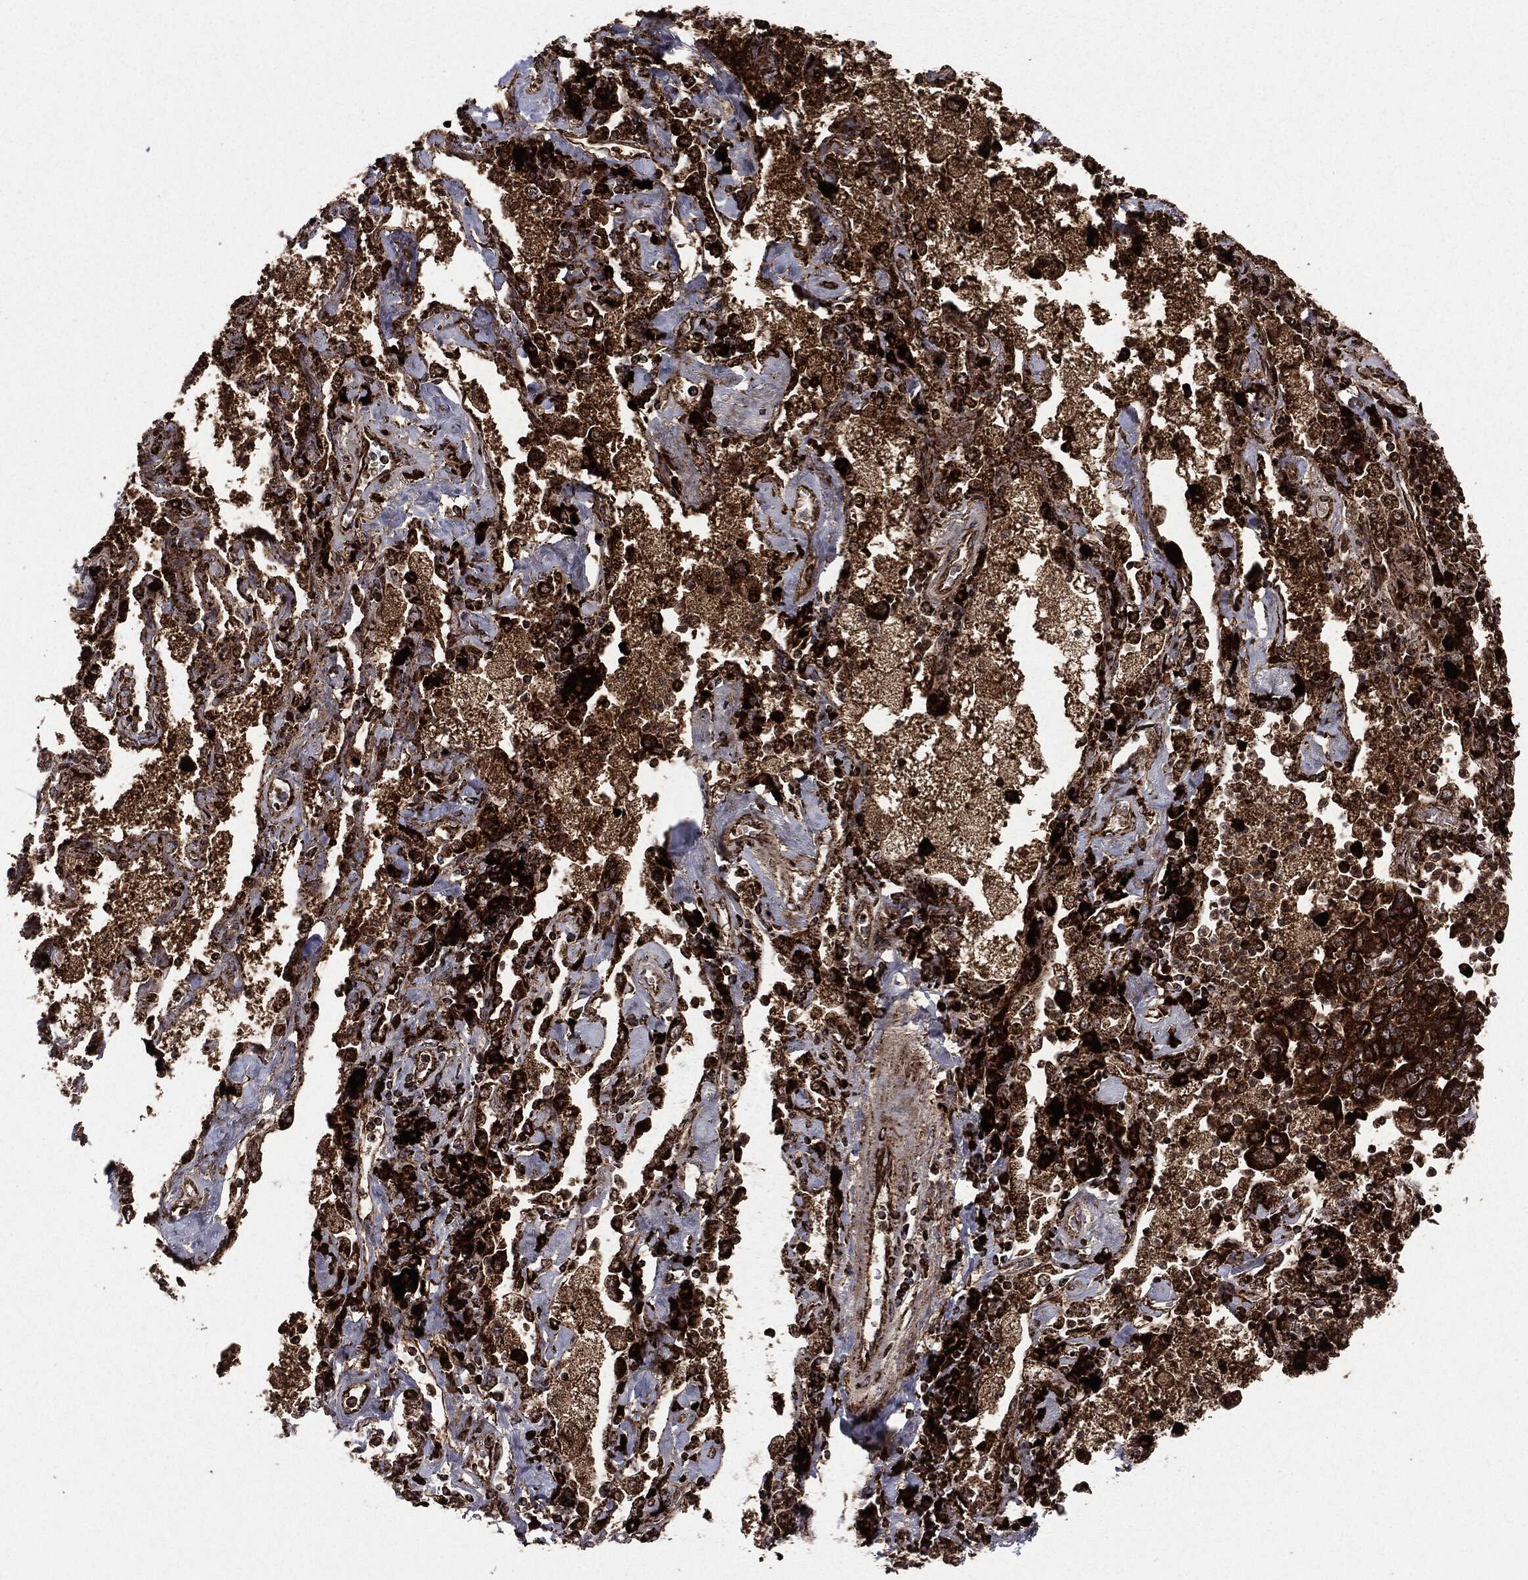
{"staining": {"intensity": "strong", "quantity": ">75%", "location": "cytoplasmic/membranous"}, "tissue": "lung cancer", "cell_type": "Tumor cells", "image_type": "cancer", "snomed": [{"axis": "morphology", "description": "Adenocarcinoma, NOS"}, {"axis": "topography", "description": "Lung"}], "caption": "Immunohistochemistry photomicrograph of lung adenocarcinoma stained for a protein (brown), which displays high levels of strong cytoplasmic/membranous expression in approximately >75% of tumor cells.", "gene": "MAP2K1", "patient": {"sex": "female", "age": 57}}